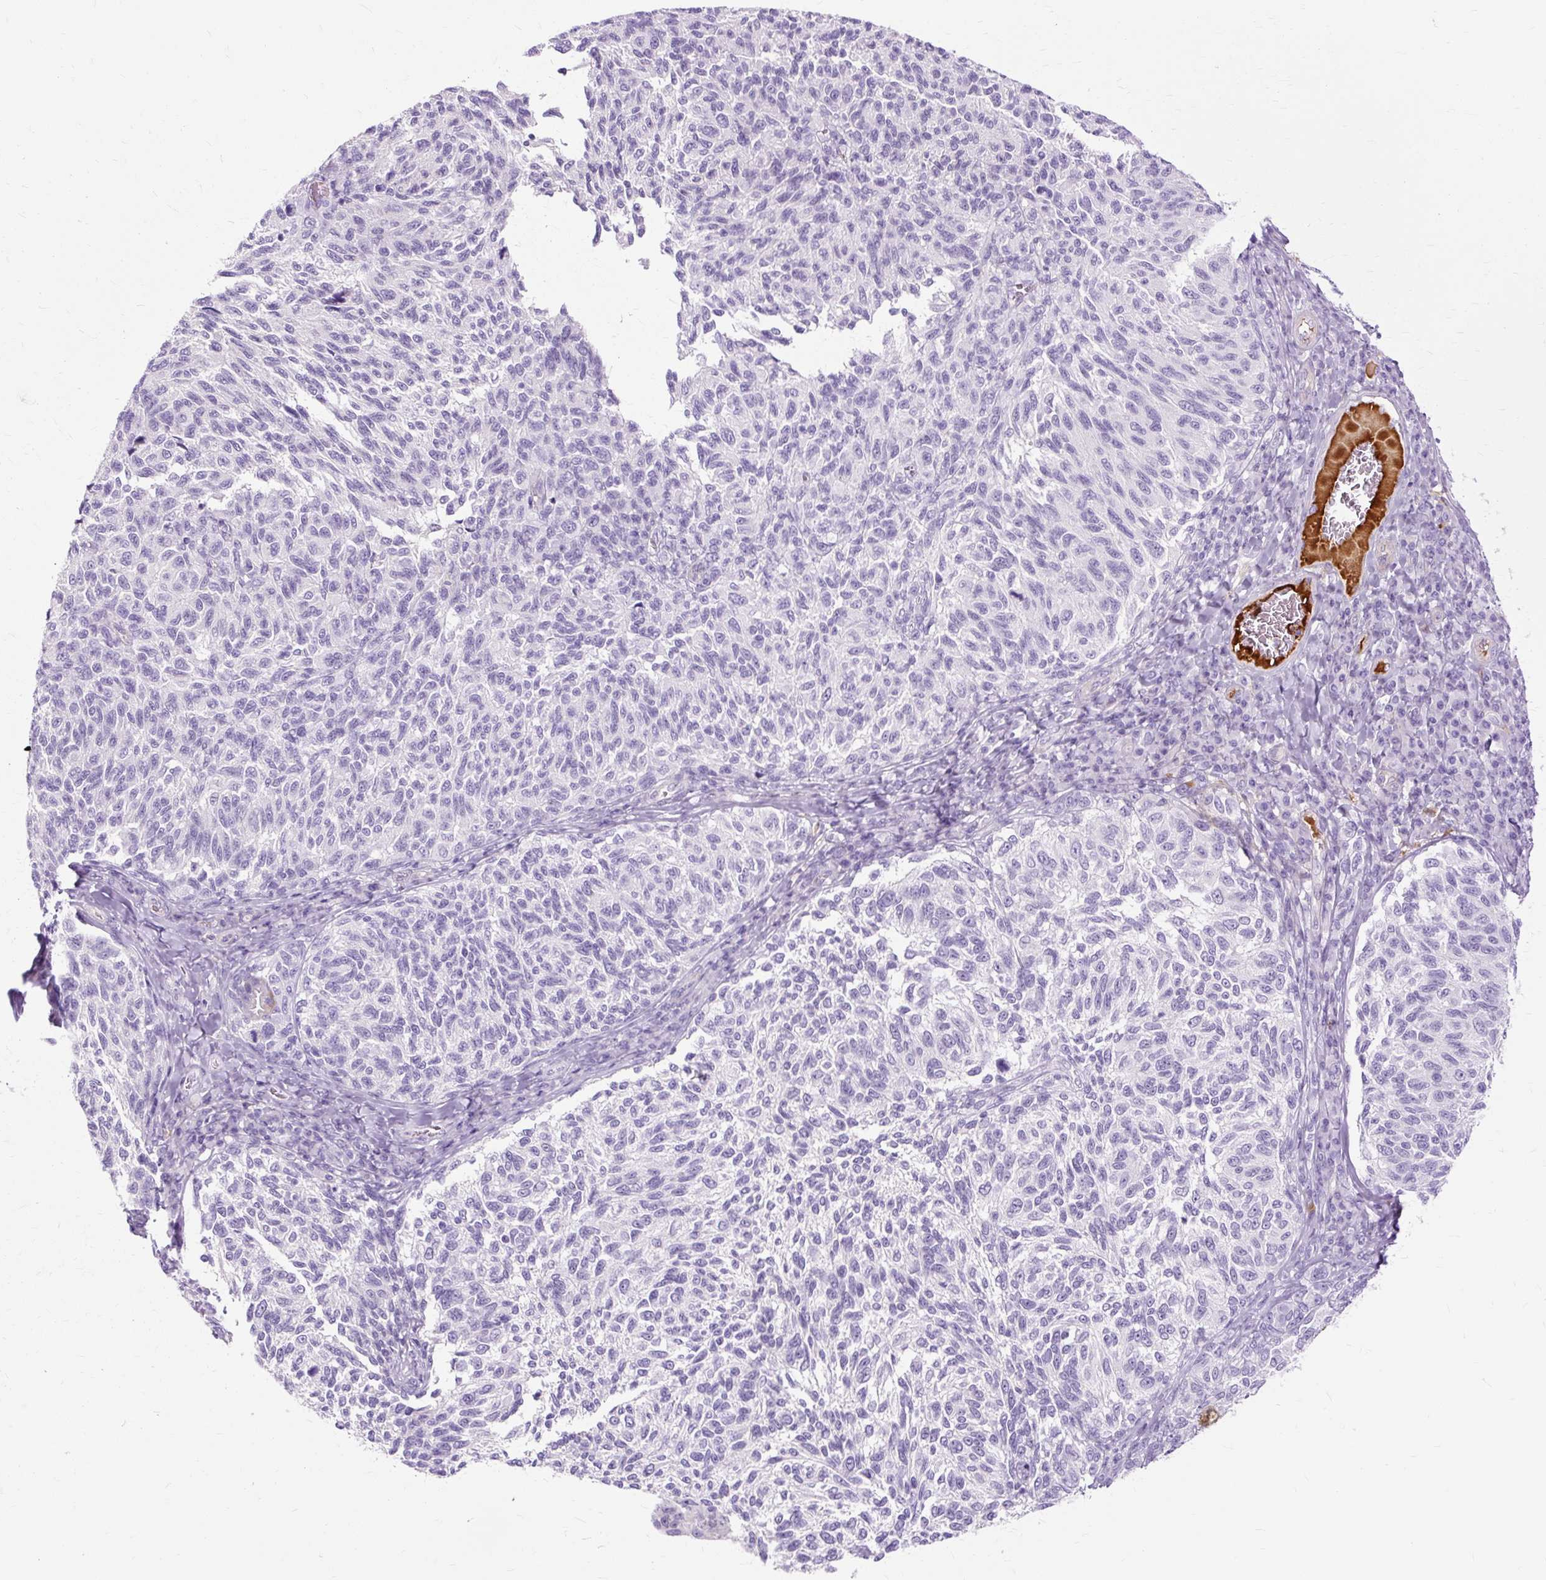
{"staining": {"intensity": "negative", "quantity": "none", "location": "none"}, "tissue": "melanoma", "cell_type": "Tumor cells", "image_type": "cancer", "snomed": [{"axis": "morphology", "description": "Malignant melanoma, NOS"}, {"axis": "topography", "description": "Skin"}], "caption": "Protein analysis of melanoma demonstrates no significant positivity in tumor cells.", "gene": "DCTN4", "patient": {"sex": "female", "age": 73}}